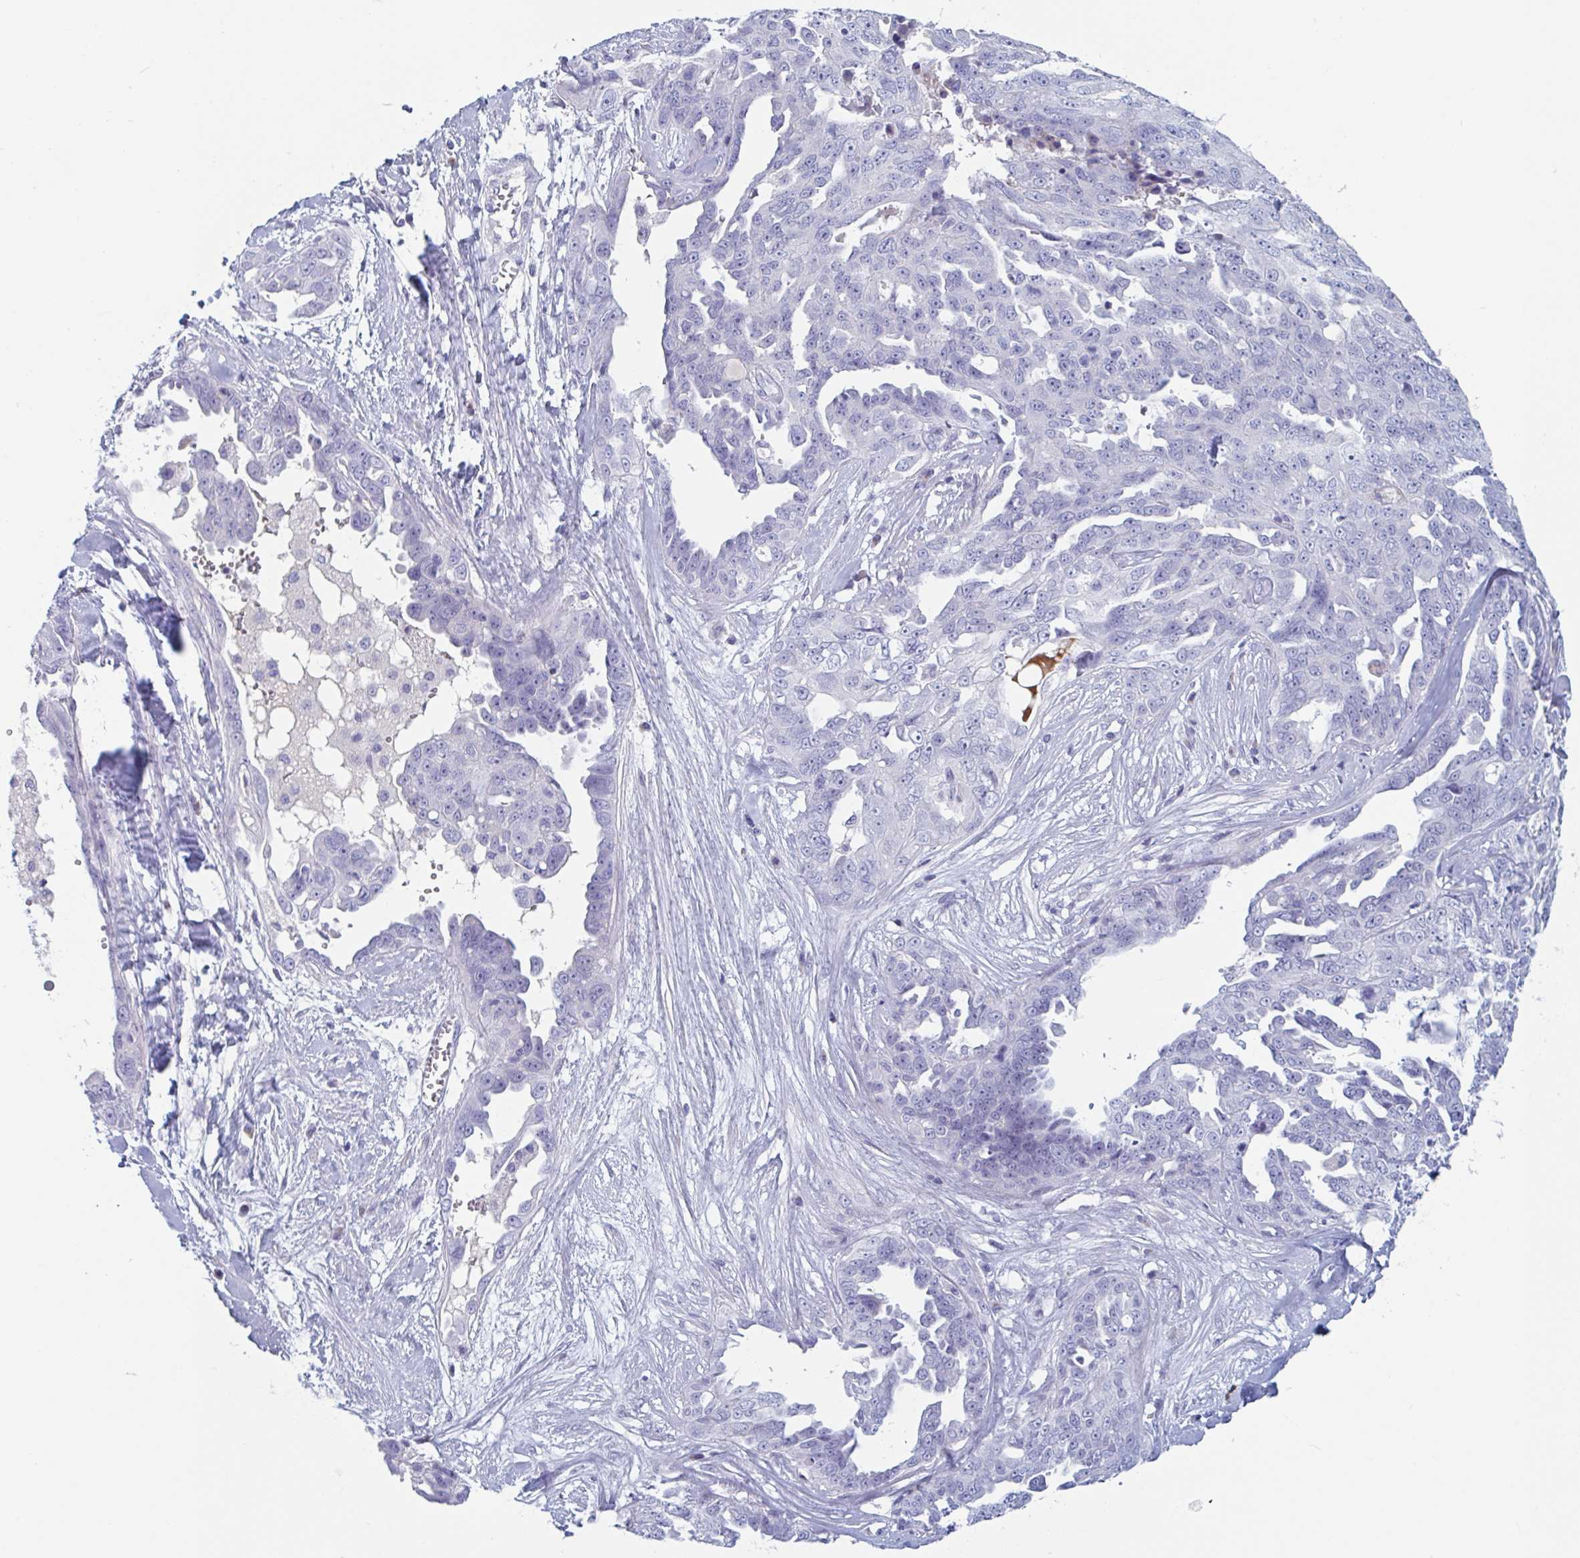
{"staining": {"intensity": "negative", "quantity": "none", "location": "none"}, "tissue": "ovarian cancer", "cell_type": "Tumor cells", "image_type": "cancer", "snomed": [{"axis": "morphology", "description": "Carcinoma, endometroid"}, {"axis": "topography", "description": "Ovary"}], "caption": "Immunohistochemistry of human ovarian cancer (endometroid carcinoma) displays no positivity in tumor cells. (DAB immunohistochemistry (IHC) with hematoxylin counter stain).", "gene": "NT5C3B", "patient": {"sex": "female", "age": 70}}